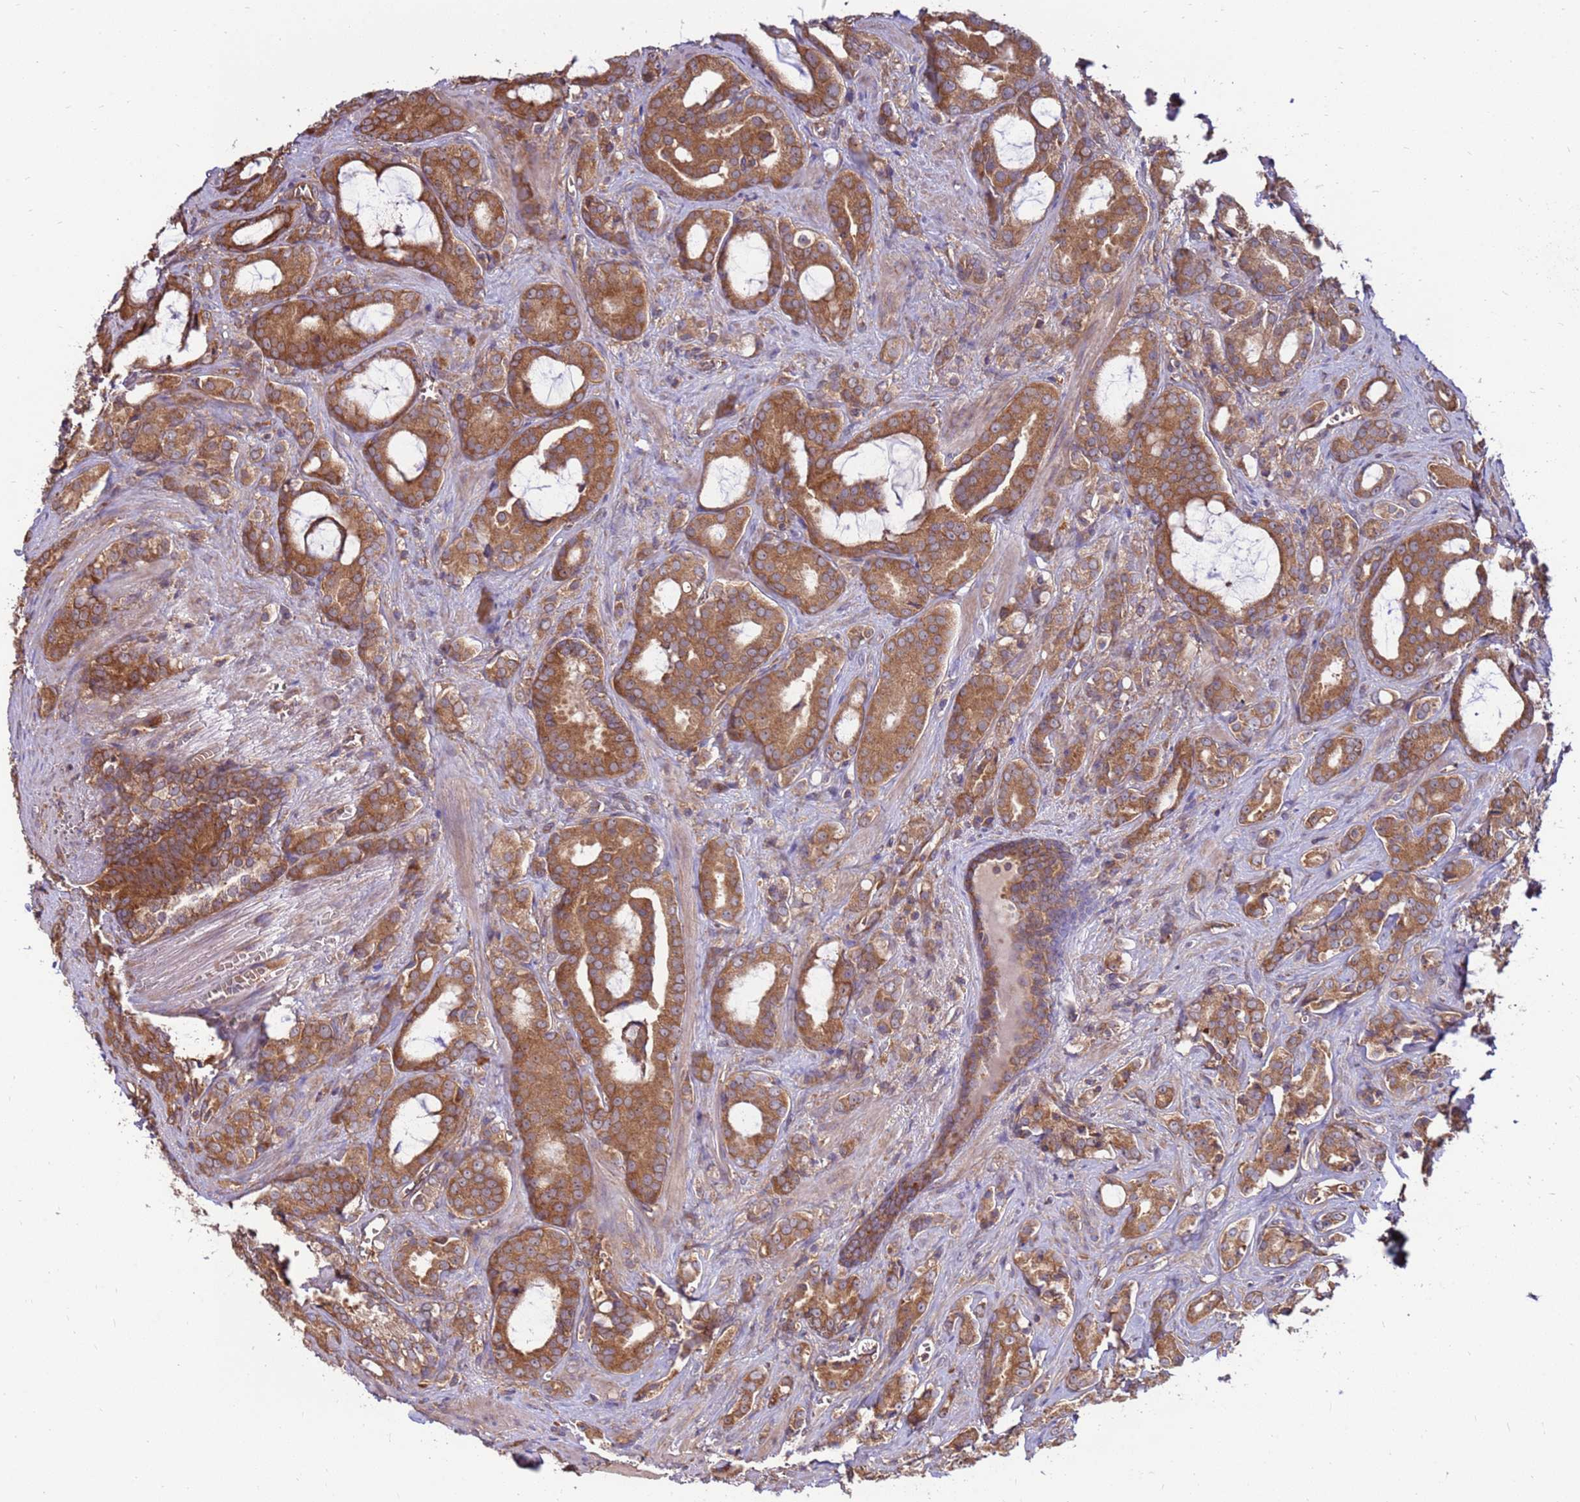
{"staining": {"intensity": "moderate", "quantity": ">75%", "location": "cytoplasmic/membranous"}, "tissue": "prostate cancer", "cell_type": "Tumor cells", "image_type": "cancer", "snomed": [{"axis": "morphology", "description": "Adenocarcinoma, High grade"}, {"axis": "topography", "description": "Prostate"}], "caption": "Prostate cancer tissue demonstrates moderate cytoplasmic/membranous expression in about >75% of tumor cells The staining was performed using DAB (3,3'-diaminobenzidine) to visualize the protein expression in brown, while the nuclei were stained in blue with hematoxylin (Magnification: 20x).", "gene": "SLC44A5", "patient": {"sex": "male", "age": 72}}